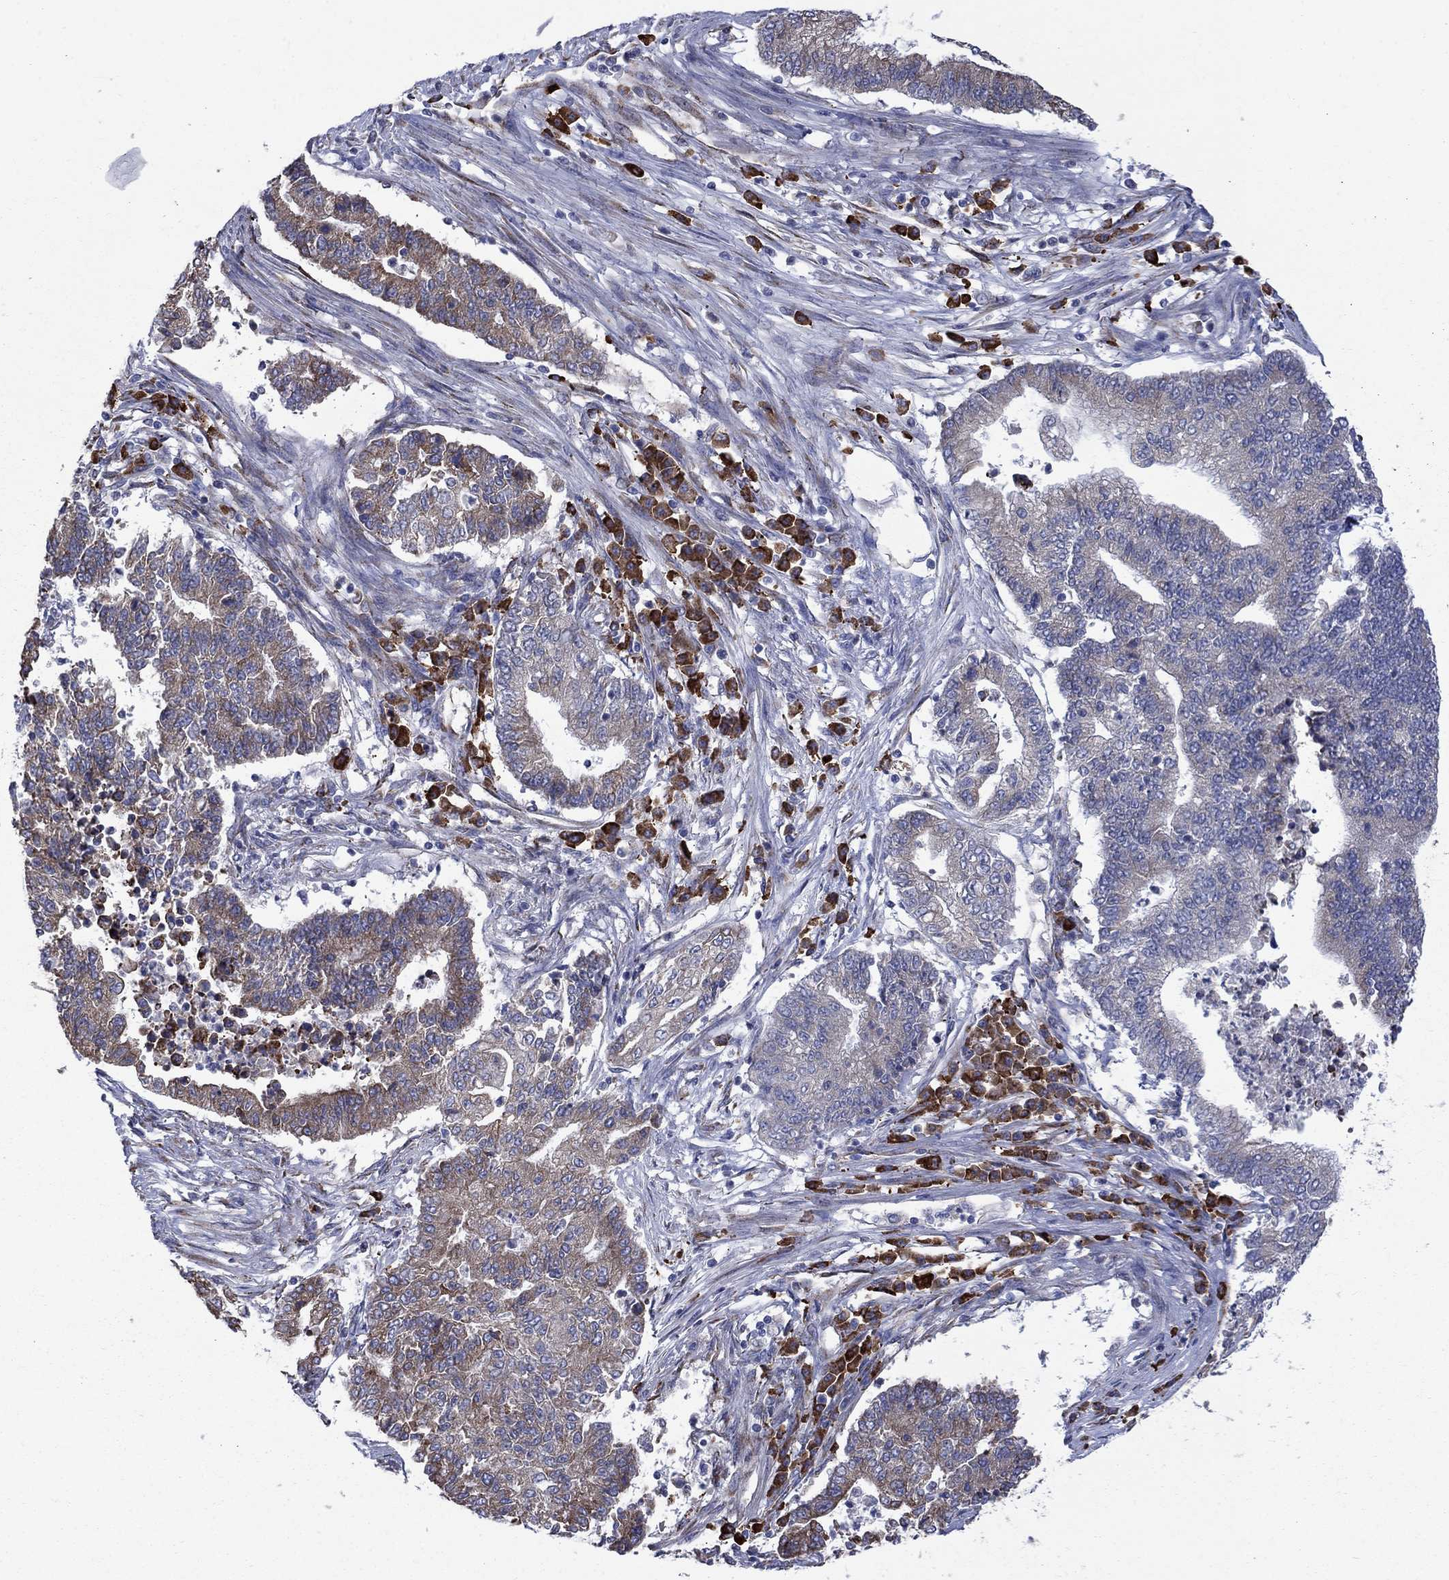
{"staining": {"intensity": "moderate", "quantity": "25%-75%", "location": "cytoplasmic/membranous"}, "tissue": "endometrial cancer", "cell_type": "Tumor cells", "image_type": "cancer", "snomed": [{"axis": "morphology", "description": "Adenocarcinoma, NOS"}, {"axis": "topography", "description": "Uterus"}, {"axis": "topography", "description": "Endometrium"}], "caption": "Endometrial adenocarcinoma stained for a protein reveals moderate cytoplasmic/membranous positivity in tumor cells. Nuclei are stained in blue.", "gene": "ASNS", "patient": {"sex": "female", "age": 54}}